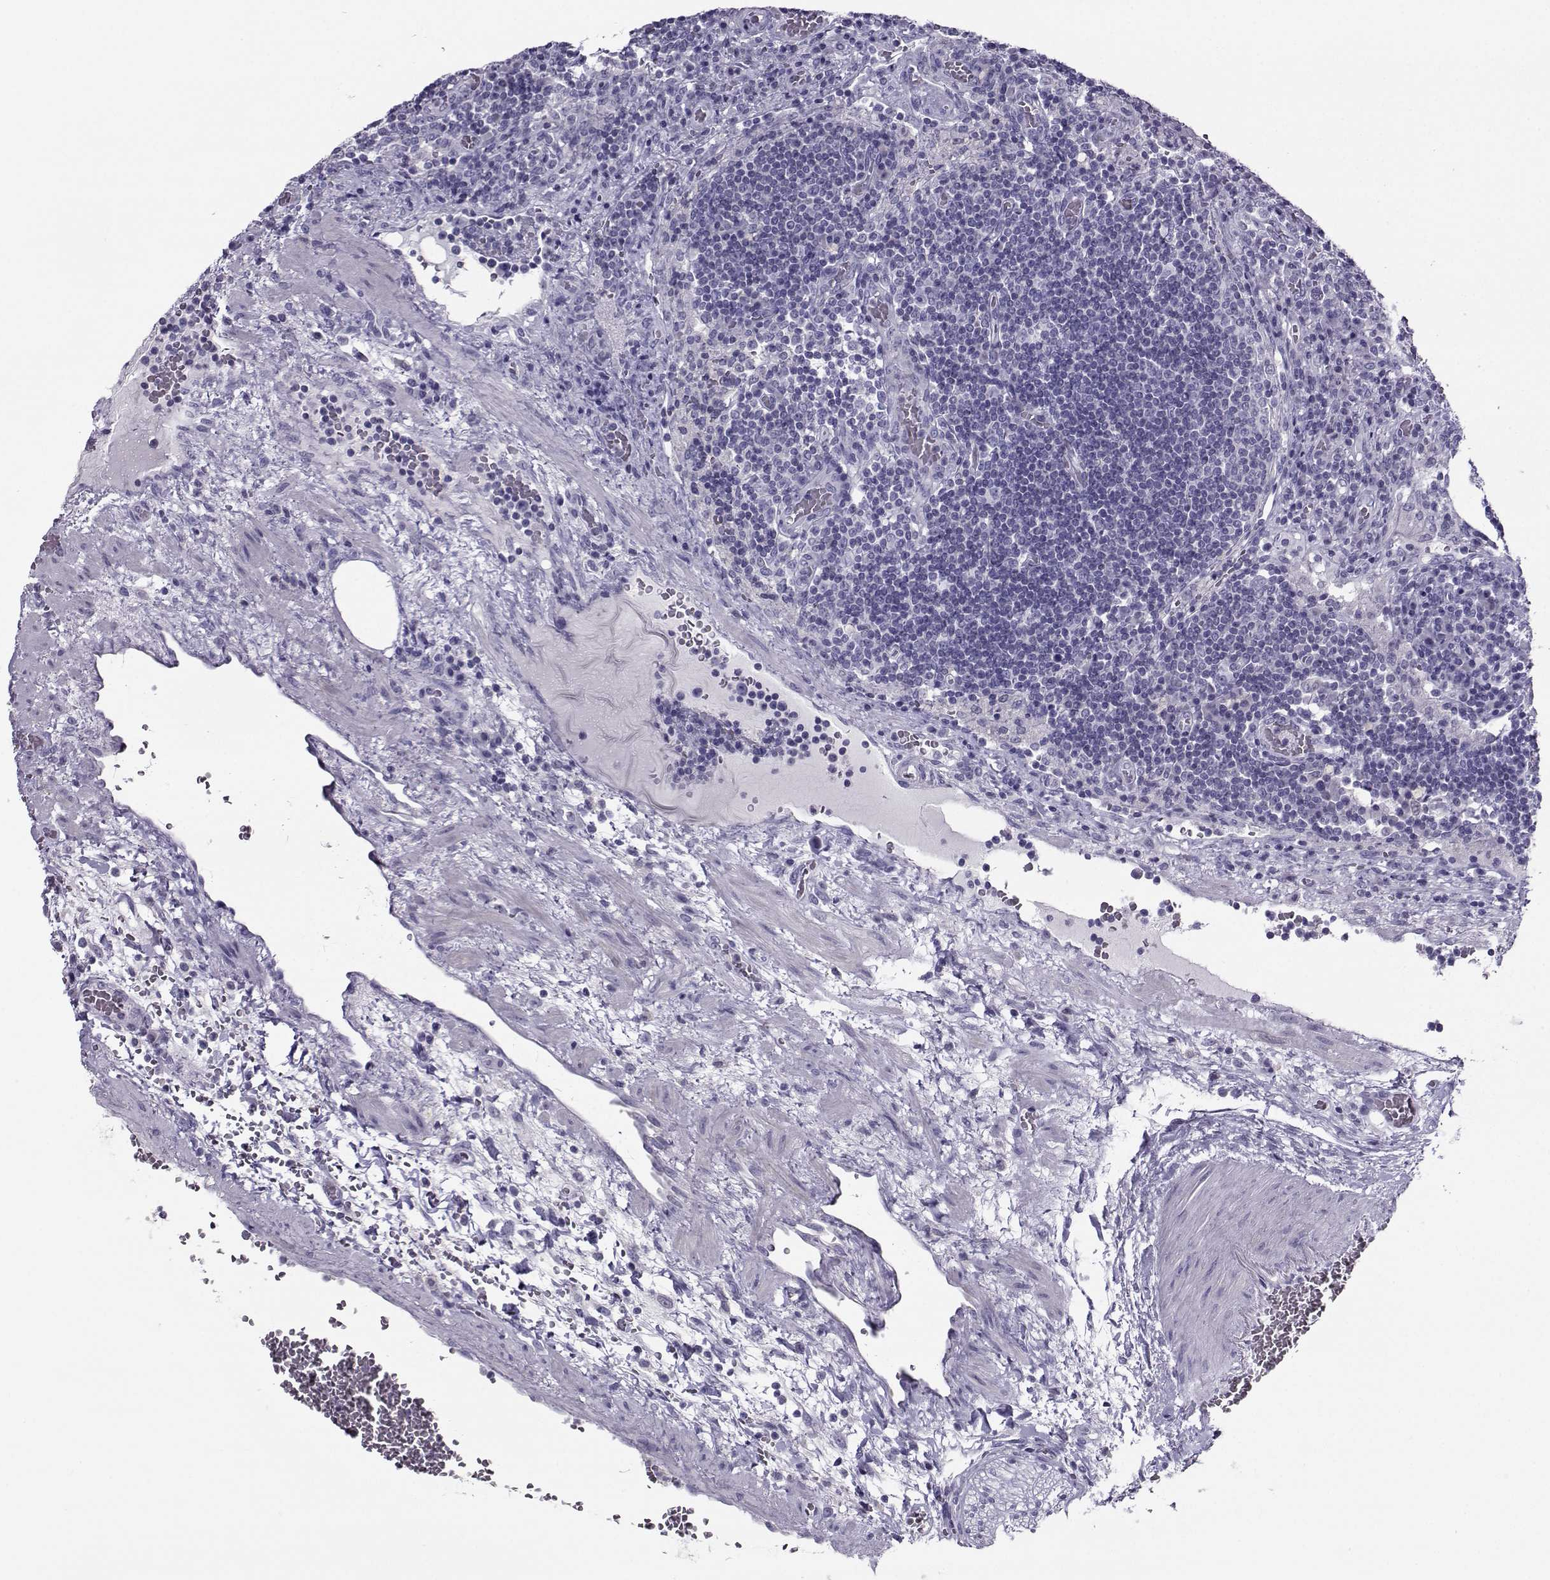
{"staining": {"intensity": "negative", "quantity": "none", "location": "none"}, "tissue": "lymph node", "cell_type": "Germinal center cells", "image_type": "normal", "snomed": [{"axis": "morphology", "description": "Normal tissue, NOS"}, {"axis": "topography", "description": "Lymph node"}], "caption": "Histopathology image shows no protein expression in germinal center cells of unremarkable lymph node. (Immunohistochemistry, brightfield microscopy, high magnification).", "gene": "PGK1", "patient": {"sex": "male", "age": 63}}